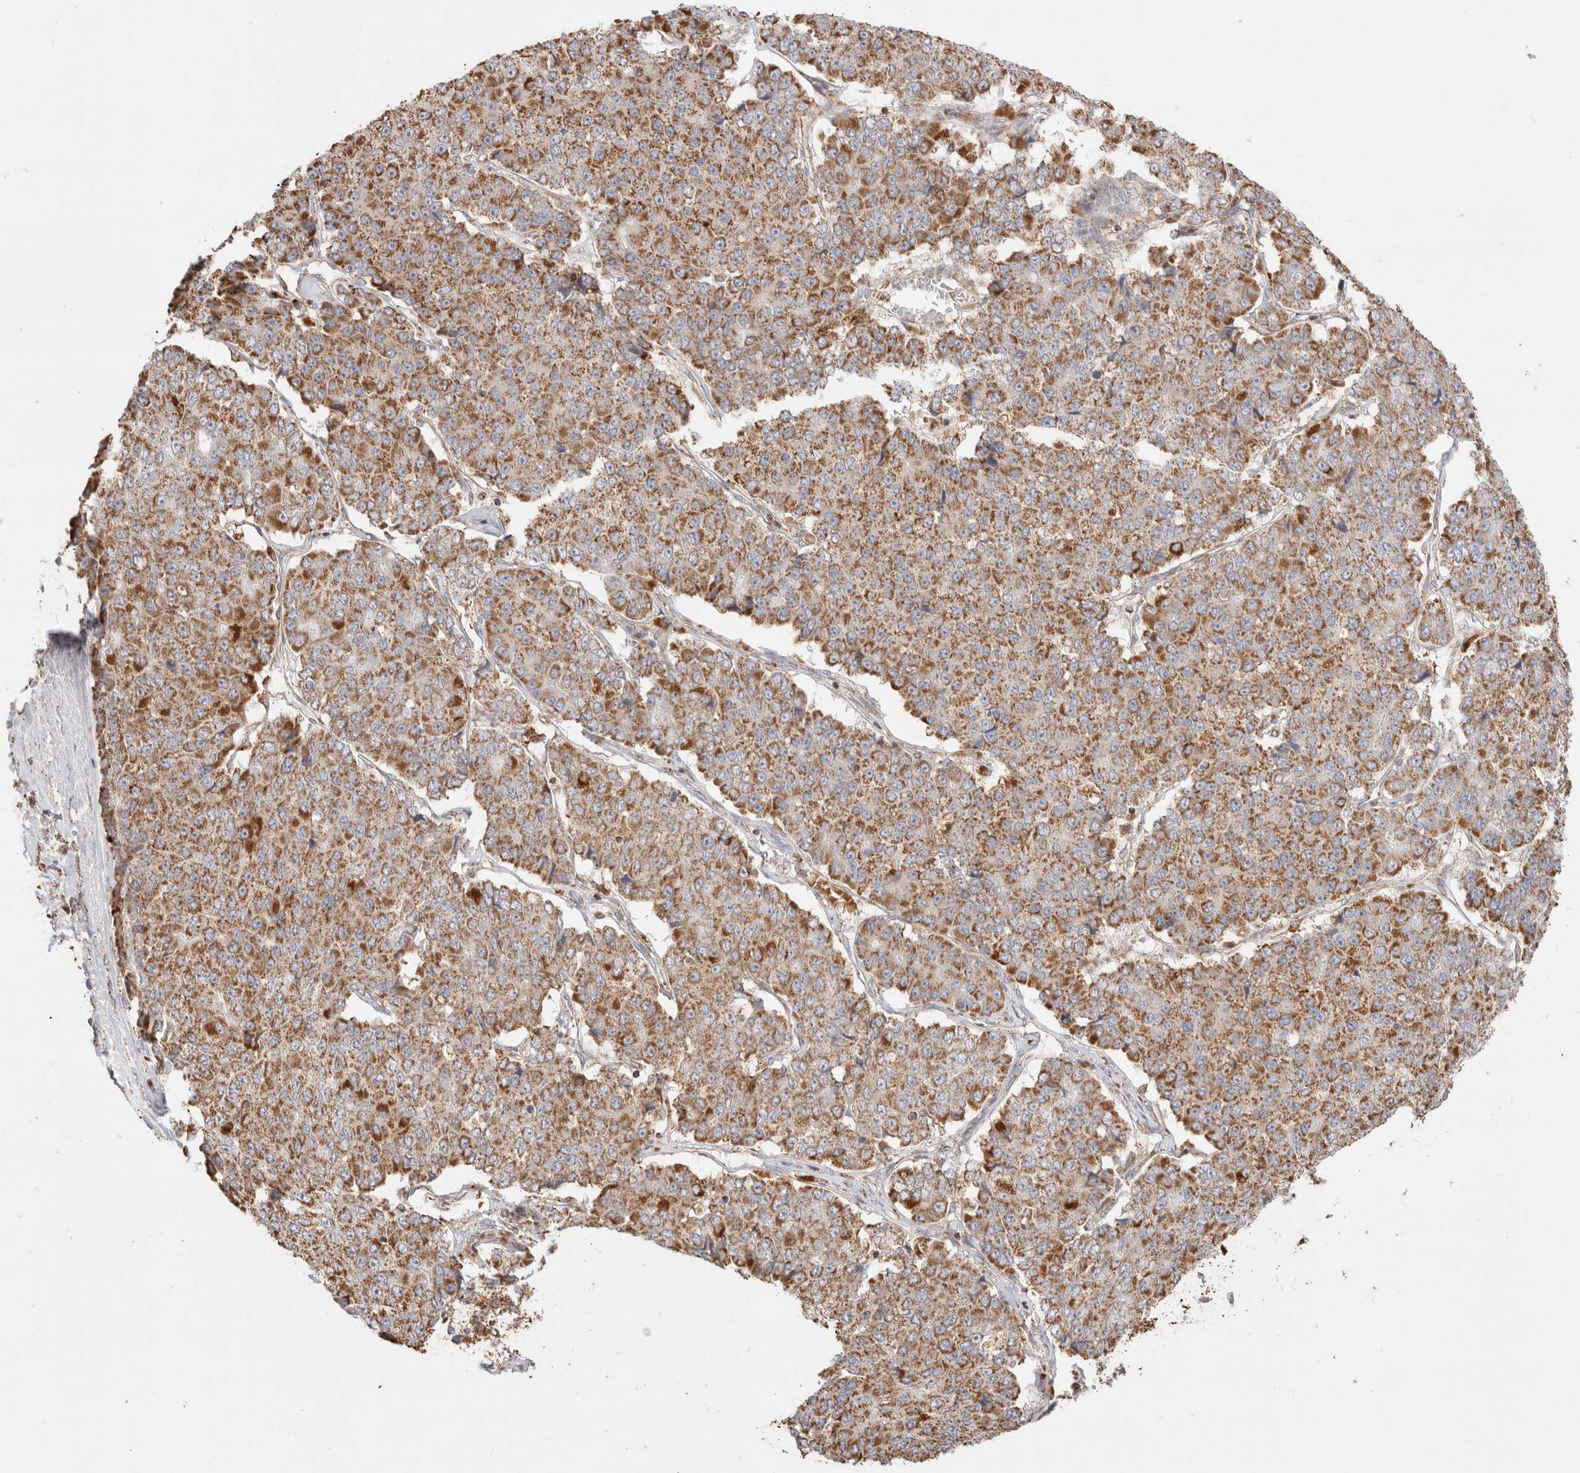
{"staining": {"intensity": "moderate", "quantity": ">75%", "location": "cytoplasmic/membranous"}, "tissue": "pancreatic cancer", "cell_type": "Tumor cells", "image_type": "cancer", "snomed": [{"axis": "morphology", "description": "Adenocarcinoma, NOS"}, {"axis": "topography", "description": "Pancreas"}], "caption": "Protein expression analysis of human pancreatic adenocarcinoma reveals moderate cytoplasmic/membranous staining in about >75% of tumor cells. Using DAB (brown) and hematoxylin (blue) stains, captured at high magnification using brightfield microscopy.", "gene": "TMPPE", "patient": {"sex": "male", "age": 50}}